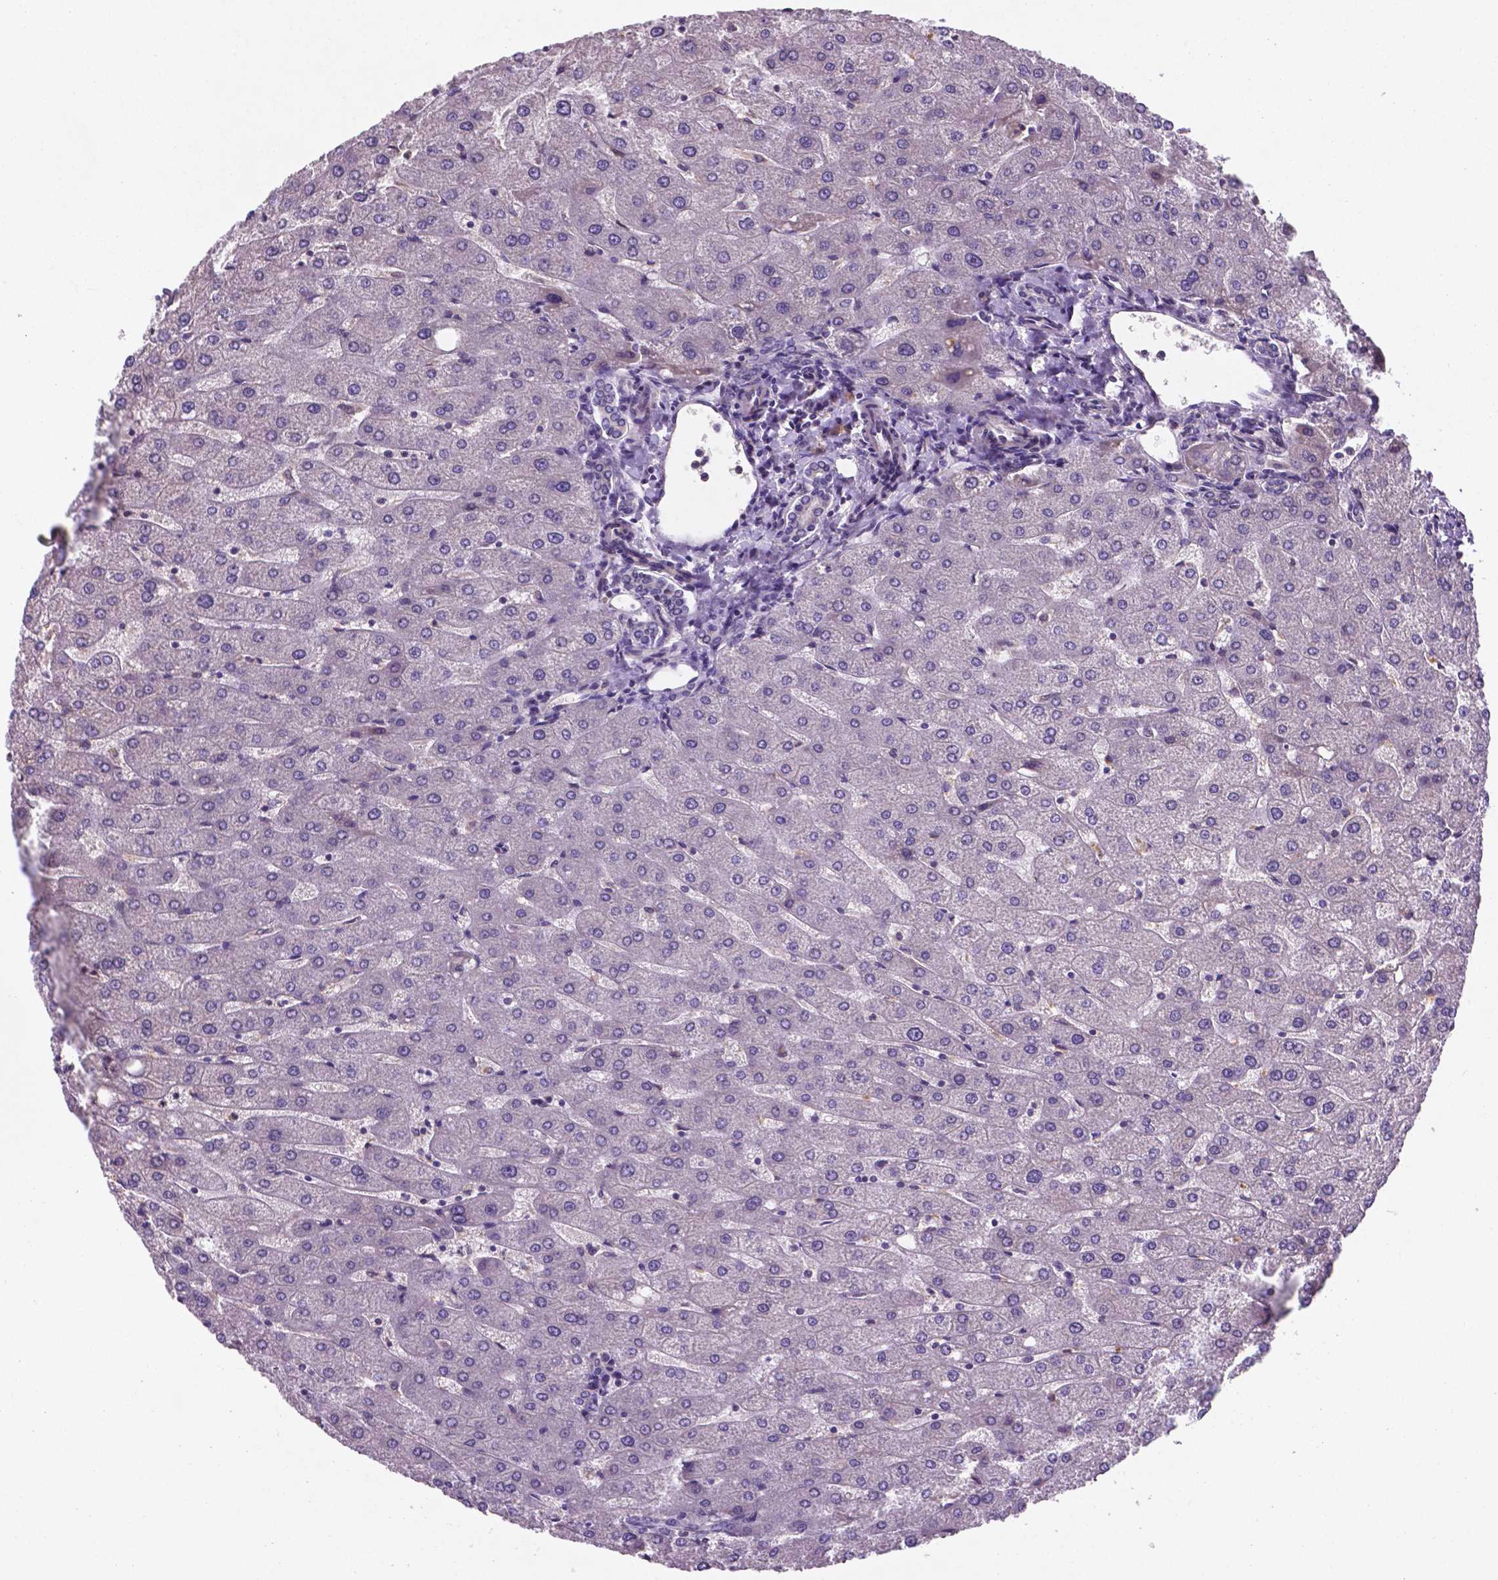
{"staining": {"intensity": "negative", "quantity": "none", "location": "none"}, "tissue": "liver", "cell_type": "Cholangiocytes", "image_type": "normal", "snomed": [{"axis": "morphology", "description": "Normal tissue, NOS"}, {"axis": "topography", "description": "Liver"}], "caption": "Human liver stained for a protein using immunohistochemistry (IHC) reveals no expression in cholangiocytes.", "gene": "TM4SF20", "patient": {"sex": "male", "age": 67}}